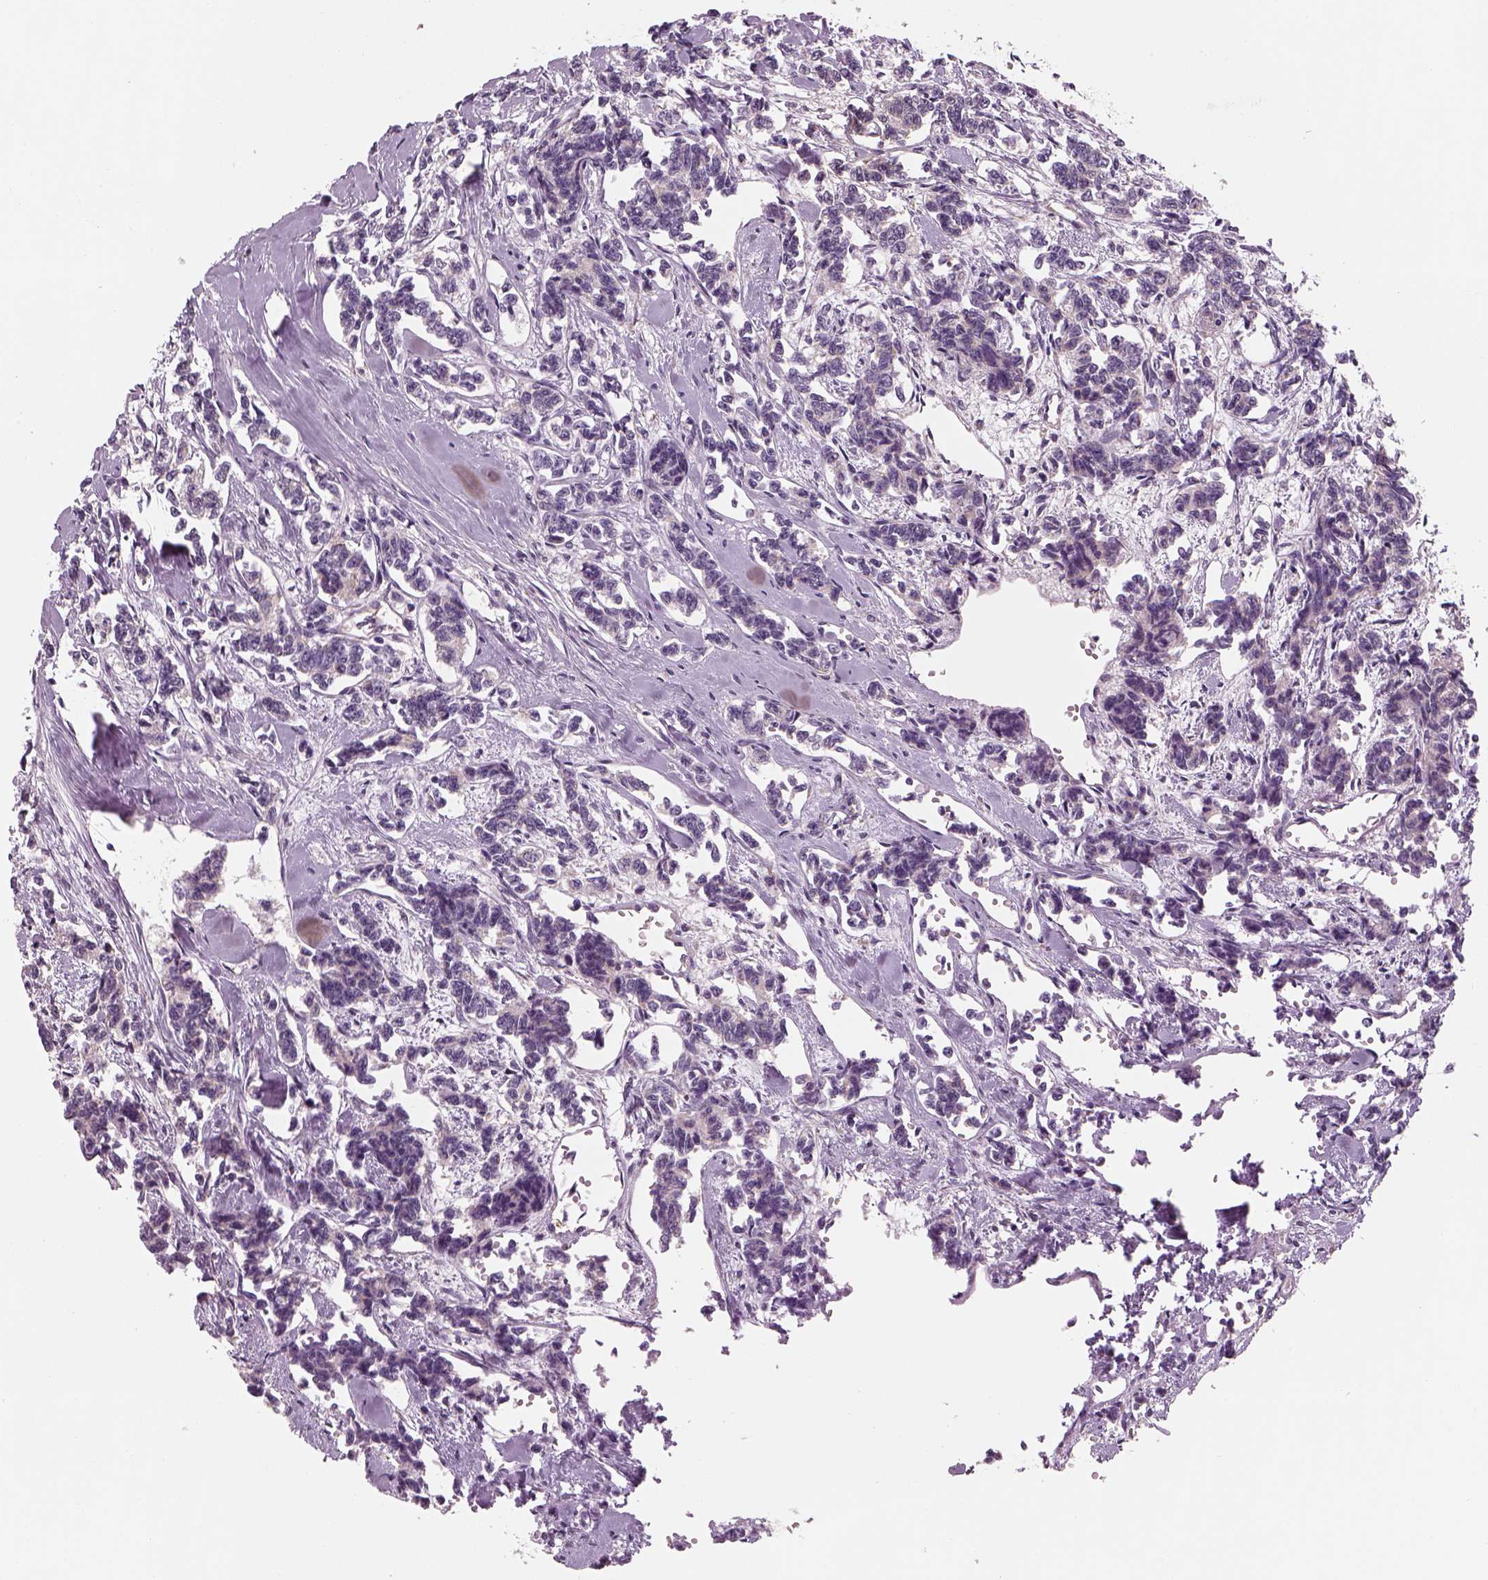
{"staining": {"intensity": "negative", "quantity": "none", "location": "none"}, "tissue": "carcinoid", "cell_type": "Tumor cells", "image_type": "cancer", "snomed": [{"axis": "morphology", "description": "Carcinoid, malignant, NOS"}, {"axis": "topography", "description": "Kidney"}], "caption": "Image shows no significant protein expression in tumor cells of malignant carcinoid. (DAB immunohistochemistry, high magnification).", "gene": "KCNMB4", "patient": {"sex": "female", "age": 41}}